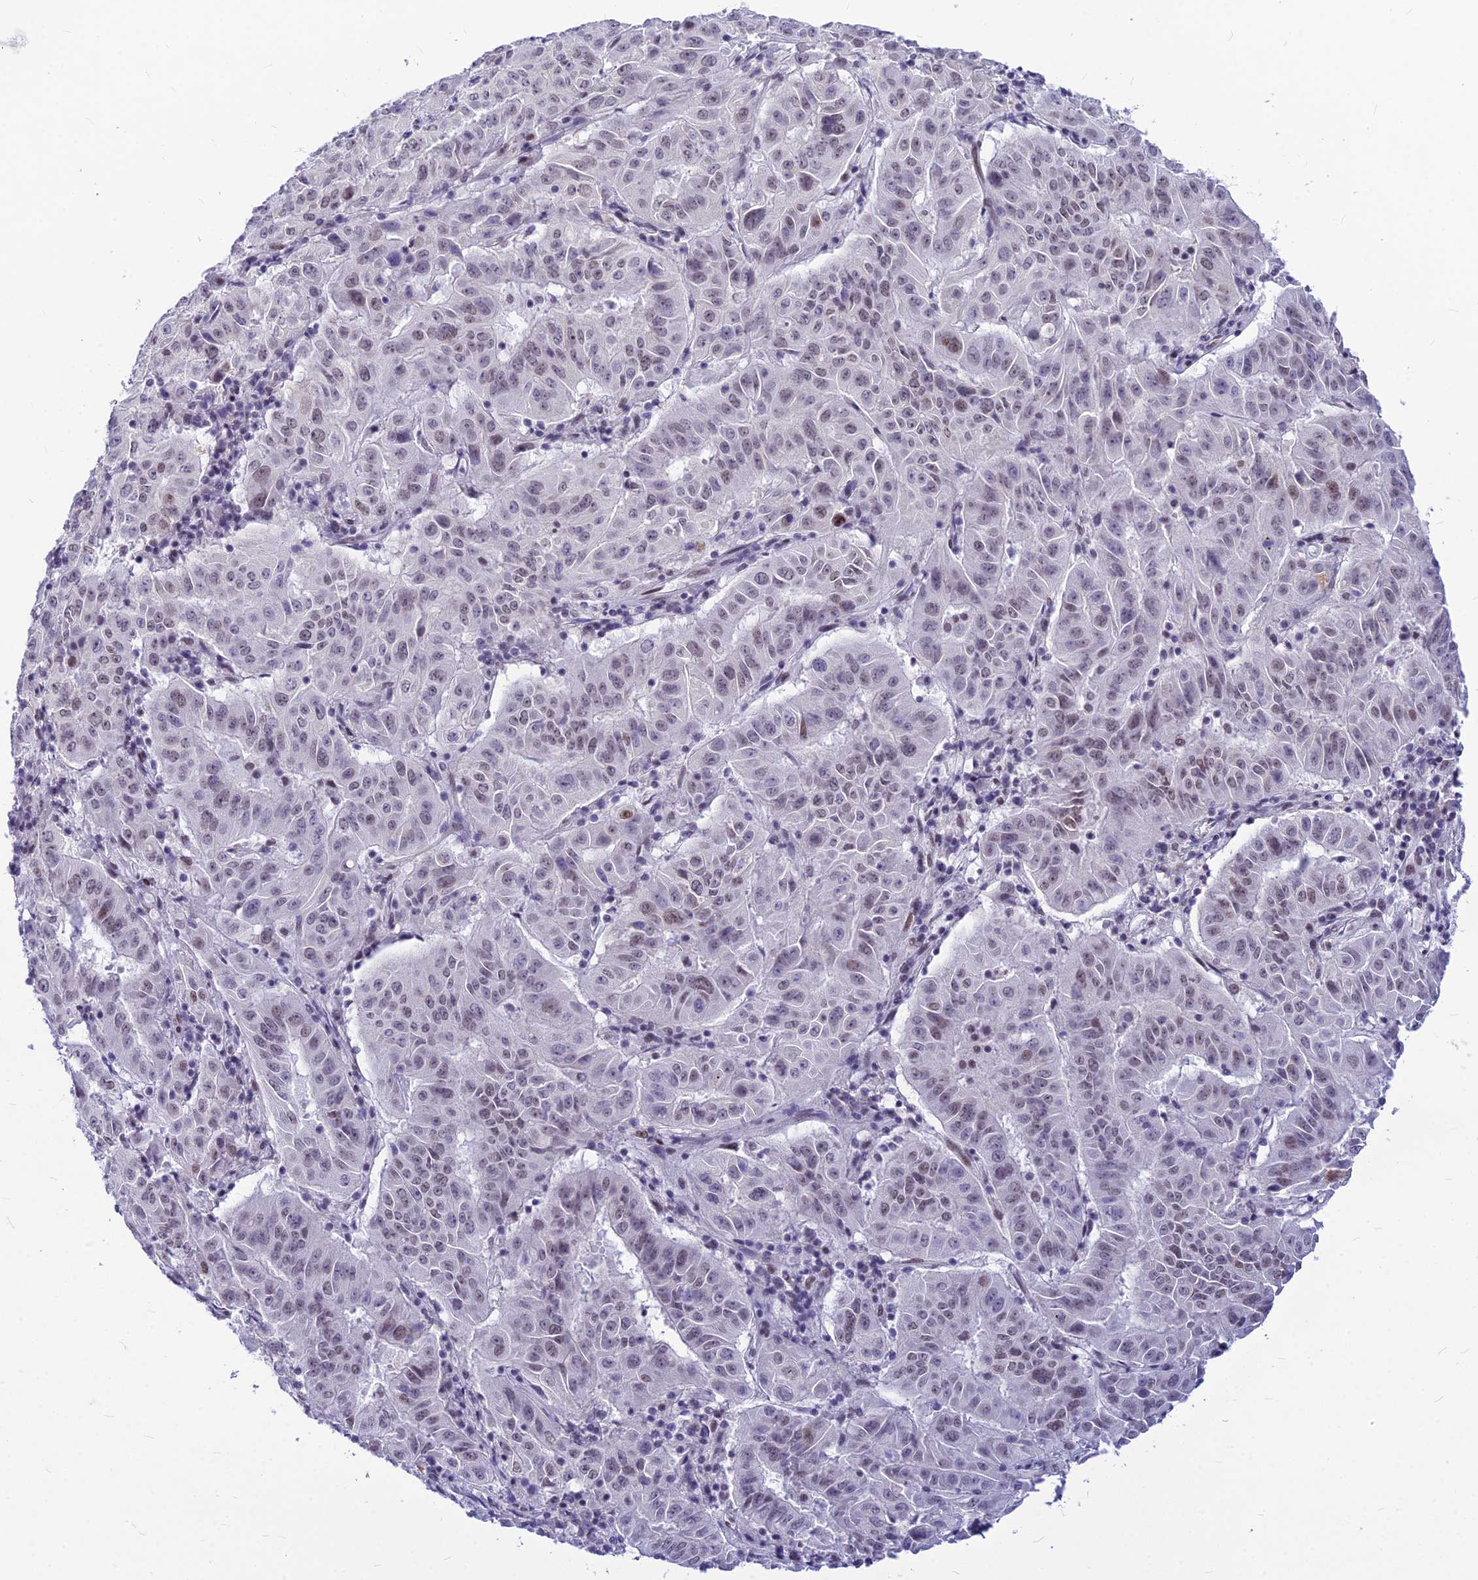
{"staining": {"intensity": "weak", "quantity": ">75%", "location": "nuclear"}, "tissue": "pancreatic cancer", "cell_type": "Tumor cells", "image_type": "cancer", "snomed": [{"axis": "morphology", "description": "Adenocarcinoma, NOS"}, {"axis": "topography", "description": "Pancreas"}], "caption": "A high-resolution photomicrograph shows immunohistochemistry staining of pancreatic cancer (adenocarcinoma), which reveals weak nuclear positivity in about >75% of tumor cells.", "gene": "KCTD13", "patient": {"sex": "male", "age": 63}}